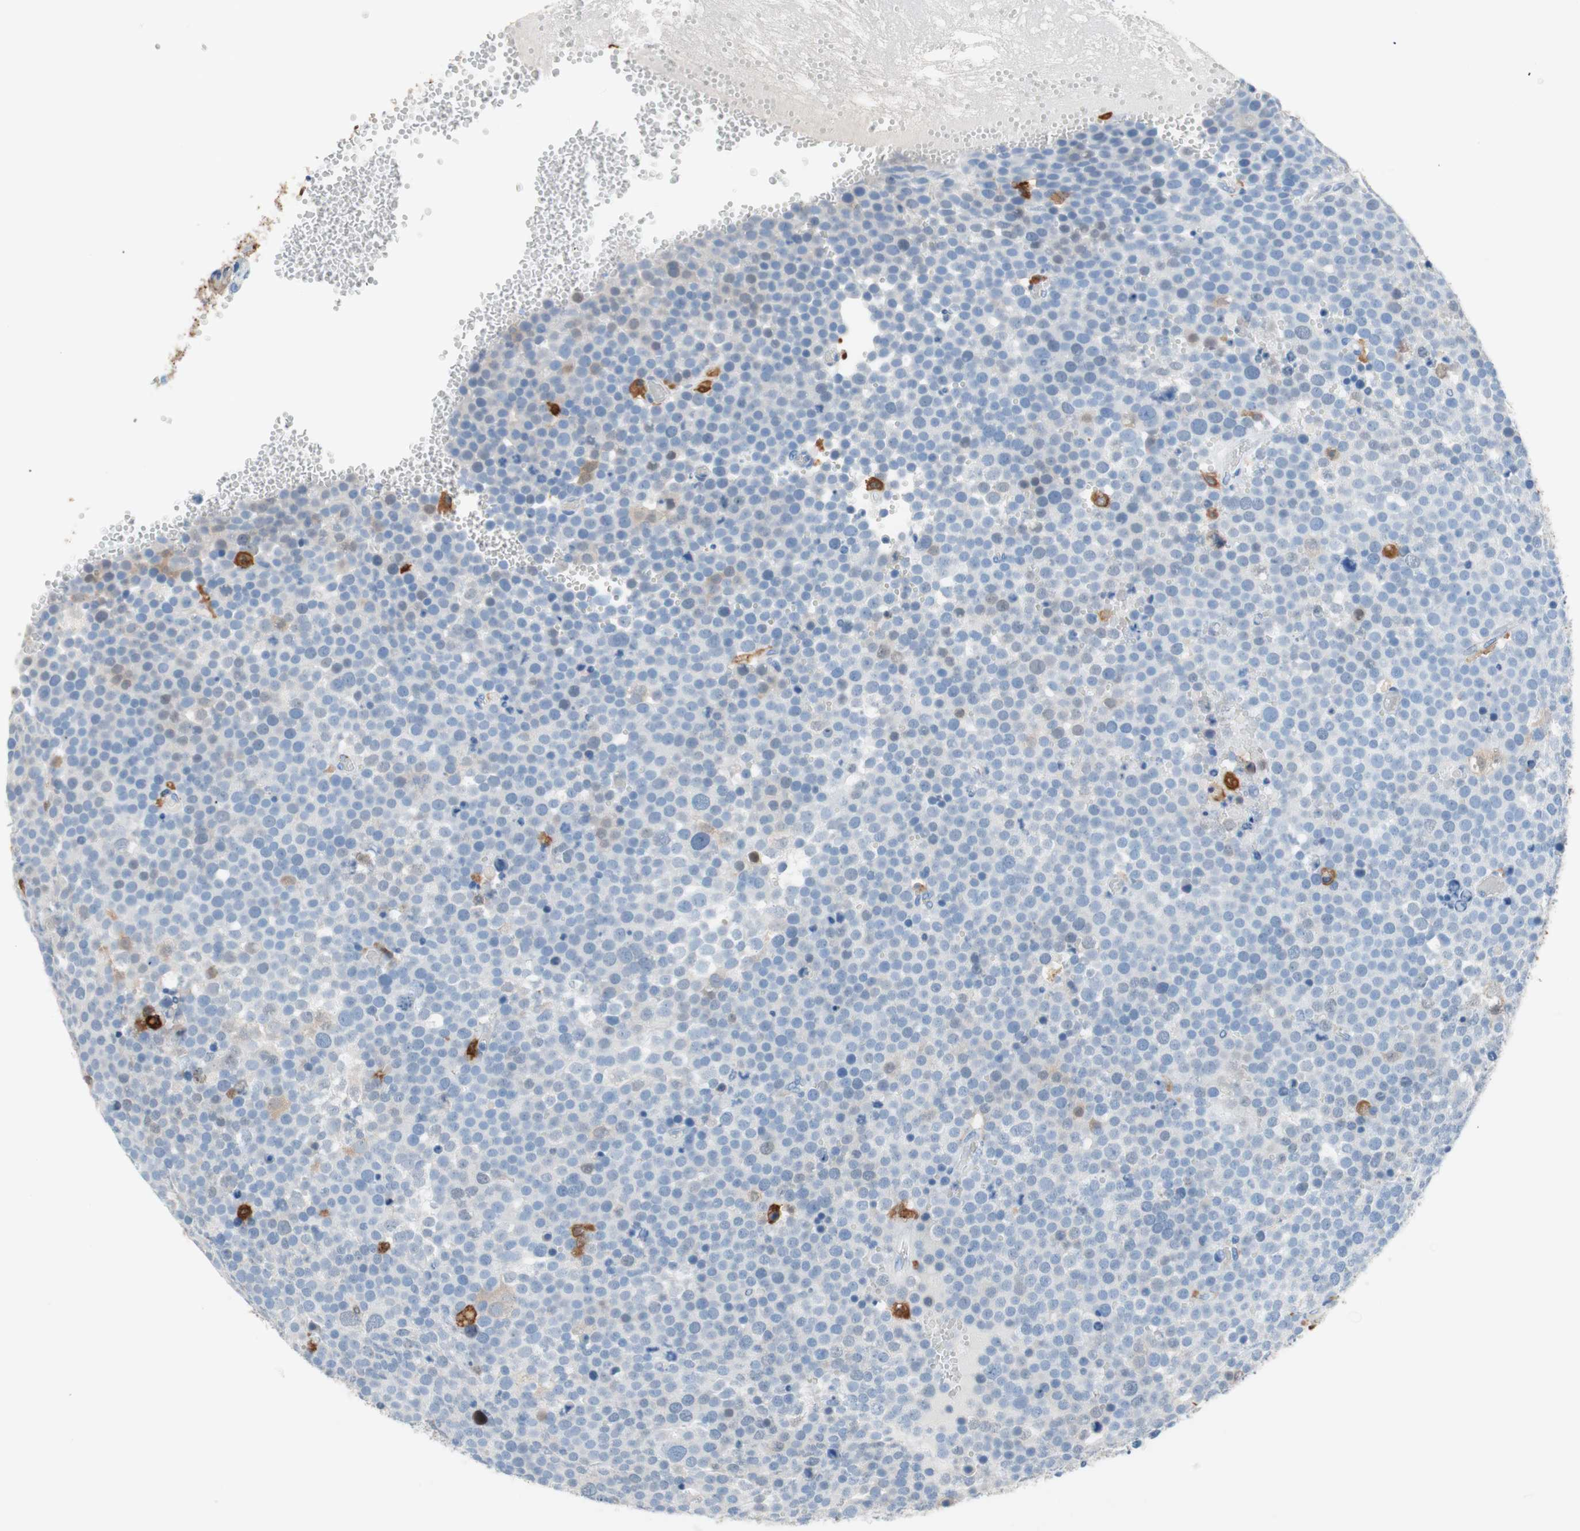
{"staining": {"intensity": "negative", "quantity": "none", "location": "none"}, "tissue": "testis cancer", "cell_type": "Tumor cells", "image_type": "cancer", "snomed": [{"axis": "morphology", "description": "Seminoma, NOS"}, {"axis": "topography", "description": "Testis"}], "caption": "This is a photomicrograph of immunohistochemistry (IHC) staining of testis seminoma, which shows no staining in tumor cells.", "gene": "GLUL", "patient": {"sex": "male", "age": 71}}